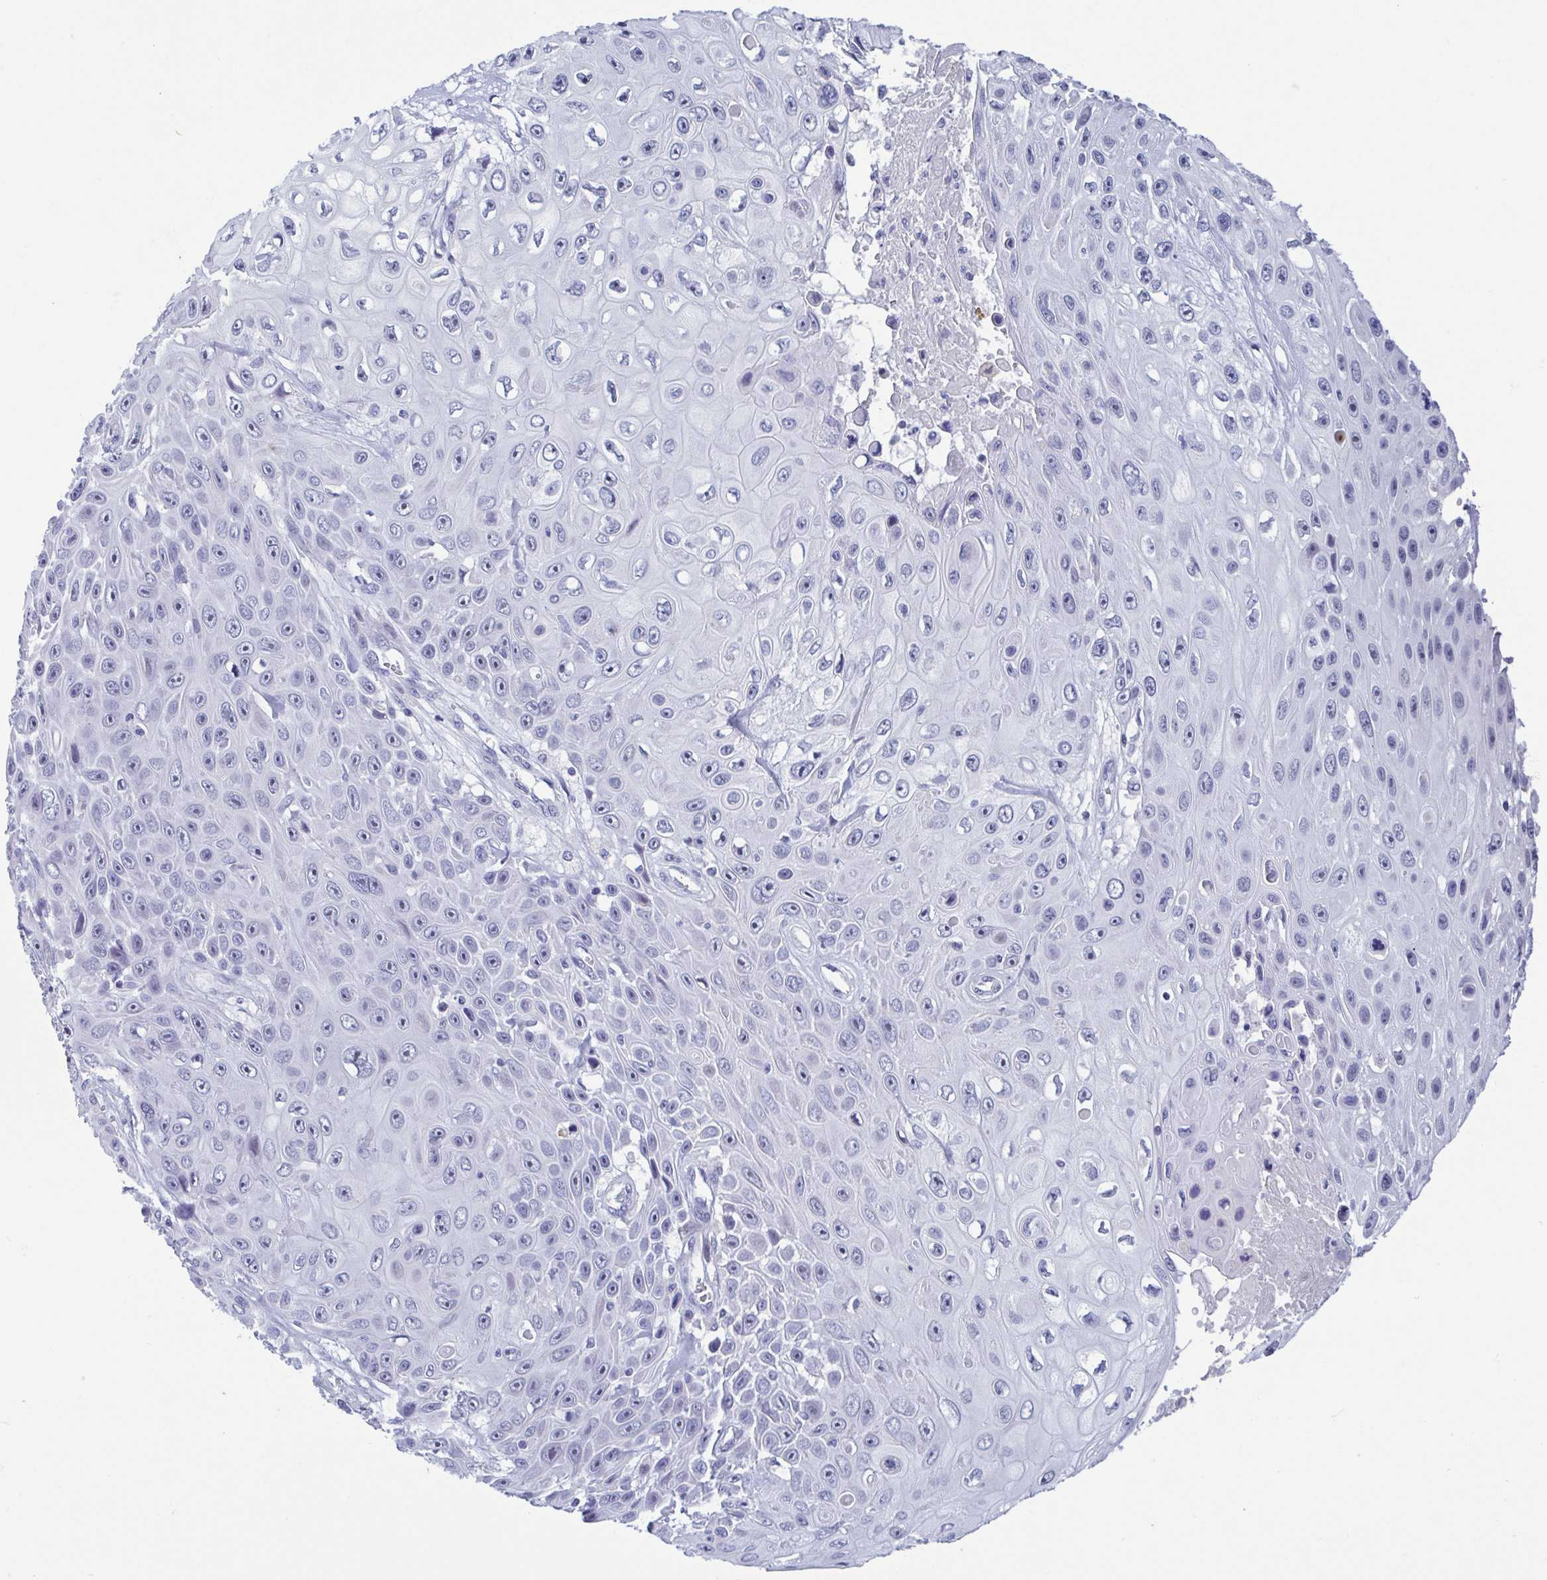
{"staining": {"intensity": "negative", "quantity": "none", "location": "none"}, "tissue": "skin cancer", "cell_type": "Tumor cells", "image_type": "cancer", "snomed": [{"axis": "morphology", "description": "Squamous cell carcinoma, NOS"}, {"axis": "topography", "description": "Skin"}], "caption": "Micrograph shows no significant protein expression in tumor cells of squamous cell carcinoma (skin). The staining was performed using DAB (3,3'-diaminobenzidine) to visualize the protein expression in brown, while the nuclei were stained in blue with hematoxylin (Magnification: 20x).", "gene": "PERM1", "patient": {"sex": "male", "age": 82}}